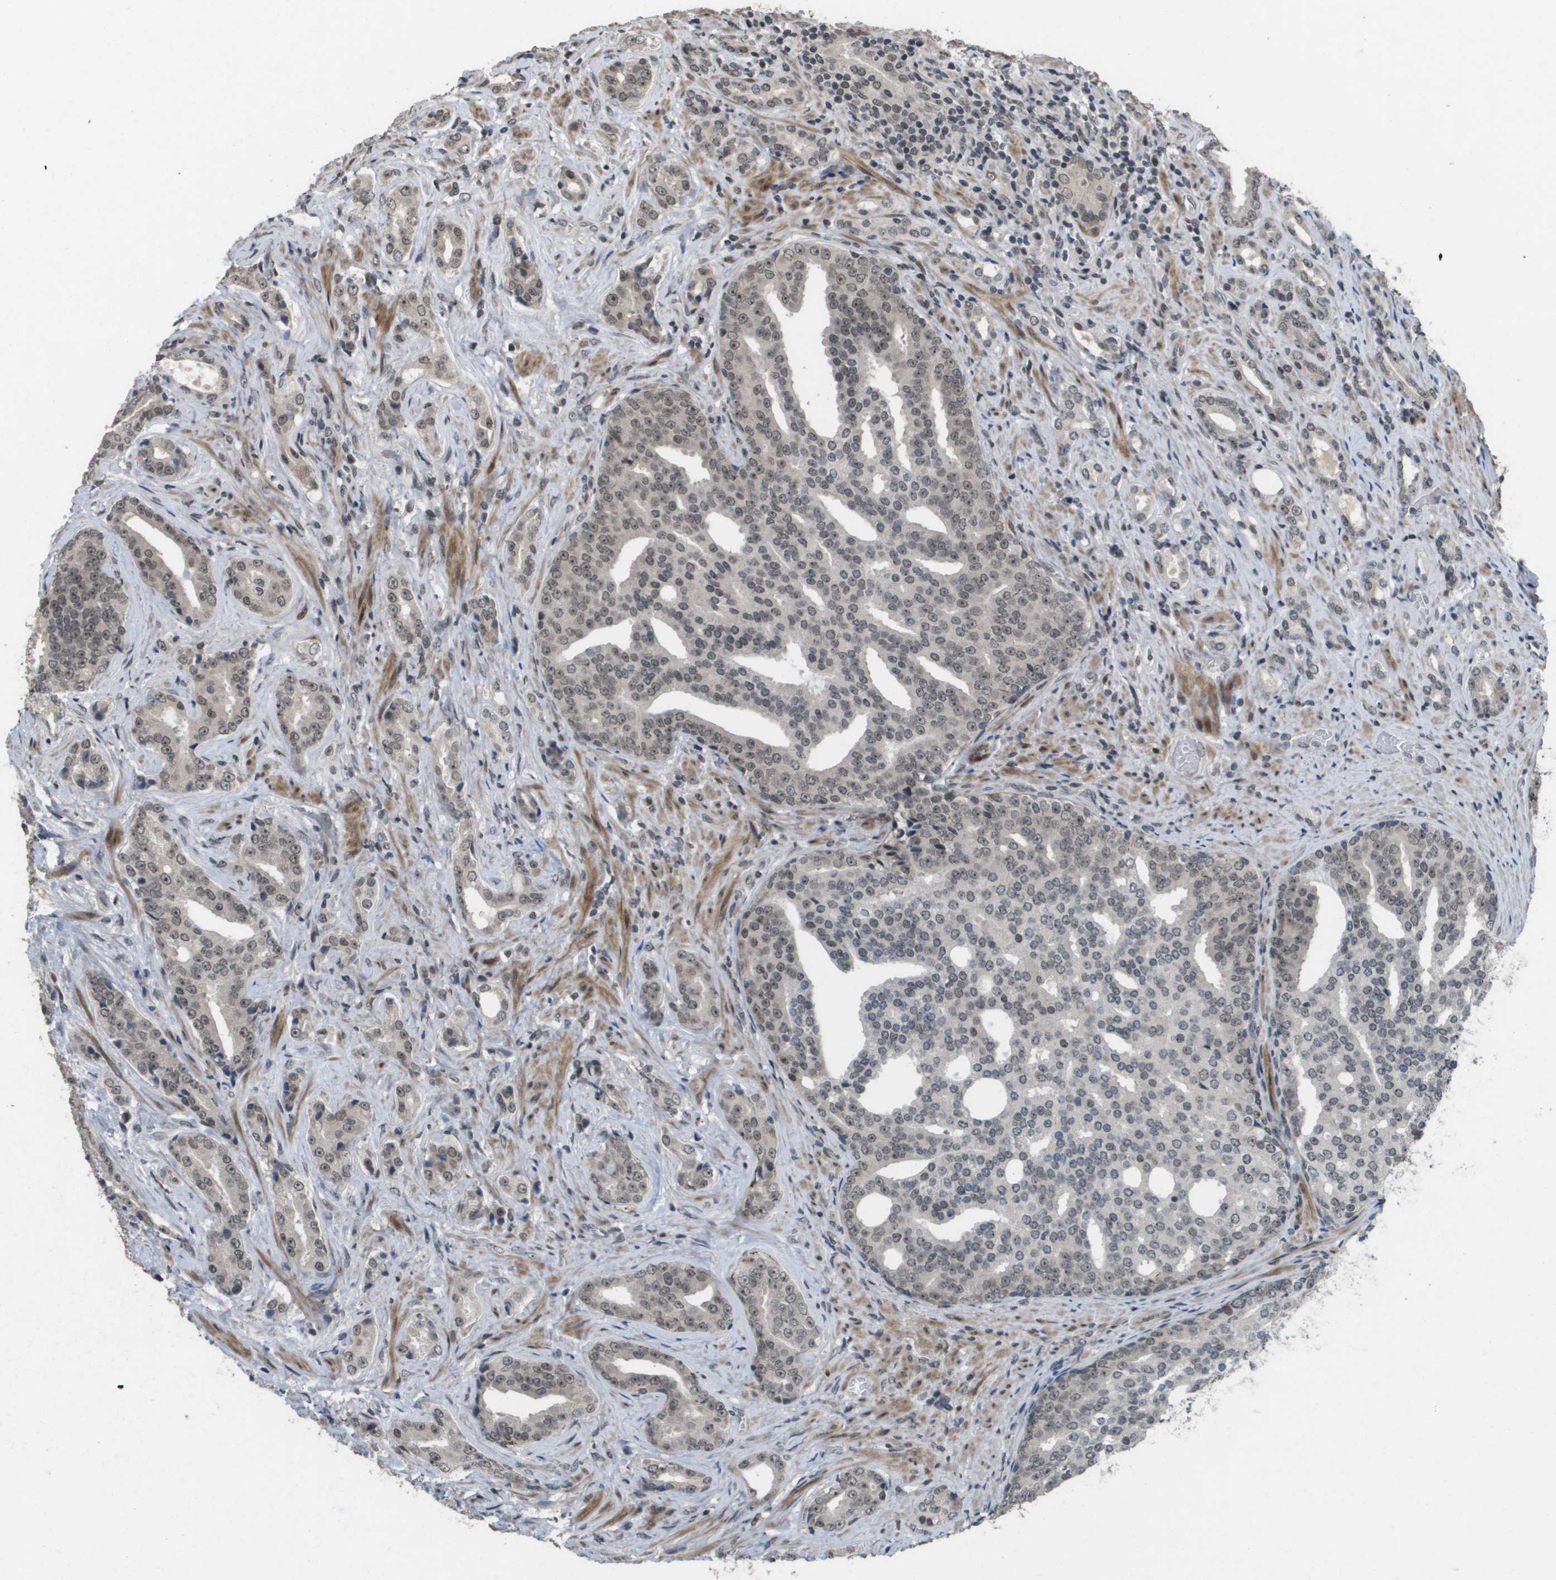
{"staining": {"intensity": "weak", "quantity": "25%-75%", "location": "nuclear"}, "tissue": "prostate cancer", "cell_type": "Tumor cells", "image_type": "cancer", "snomed": [{"axis": "morphology", "description": "Adenocarcinoma, High grade"}, {"axis": "topography", "description": "Prostate"}], "caption": "Immunohistochemistry (IHC) (DAB (3,3'-diaminobenzidine)) staining of prostate cancer reveals weak nuclear protein staining in about 25%-75% of tumor cells.", "gene": "KAT5", "patient": {"sex": "male", "age": 71}}